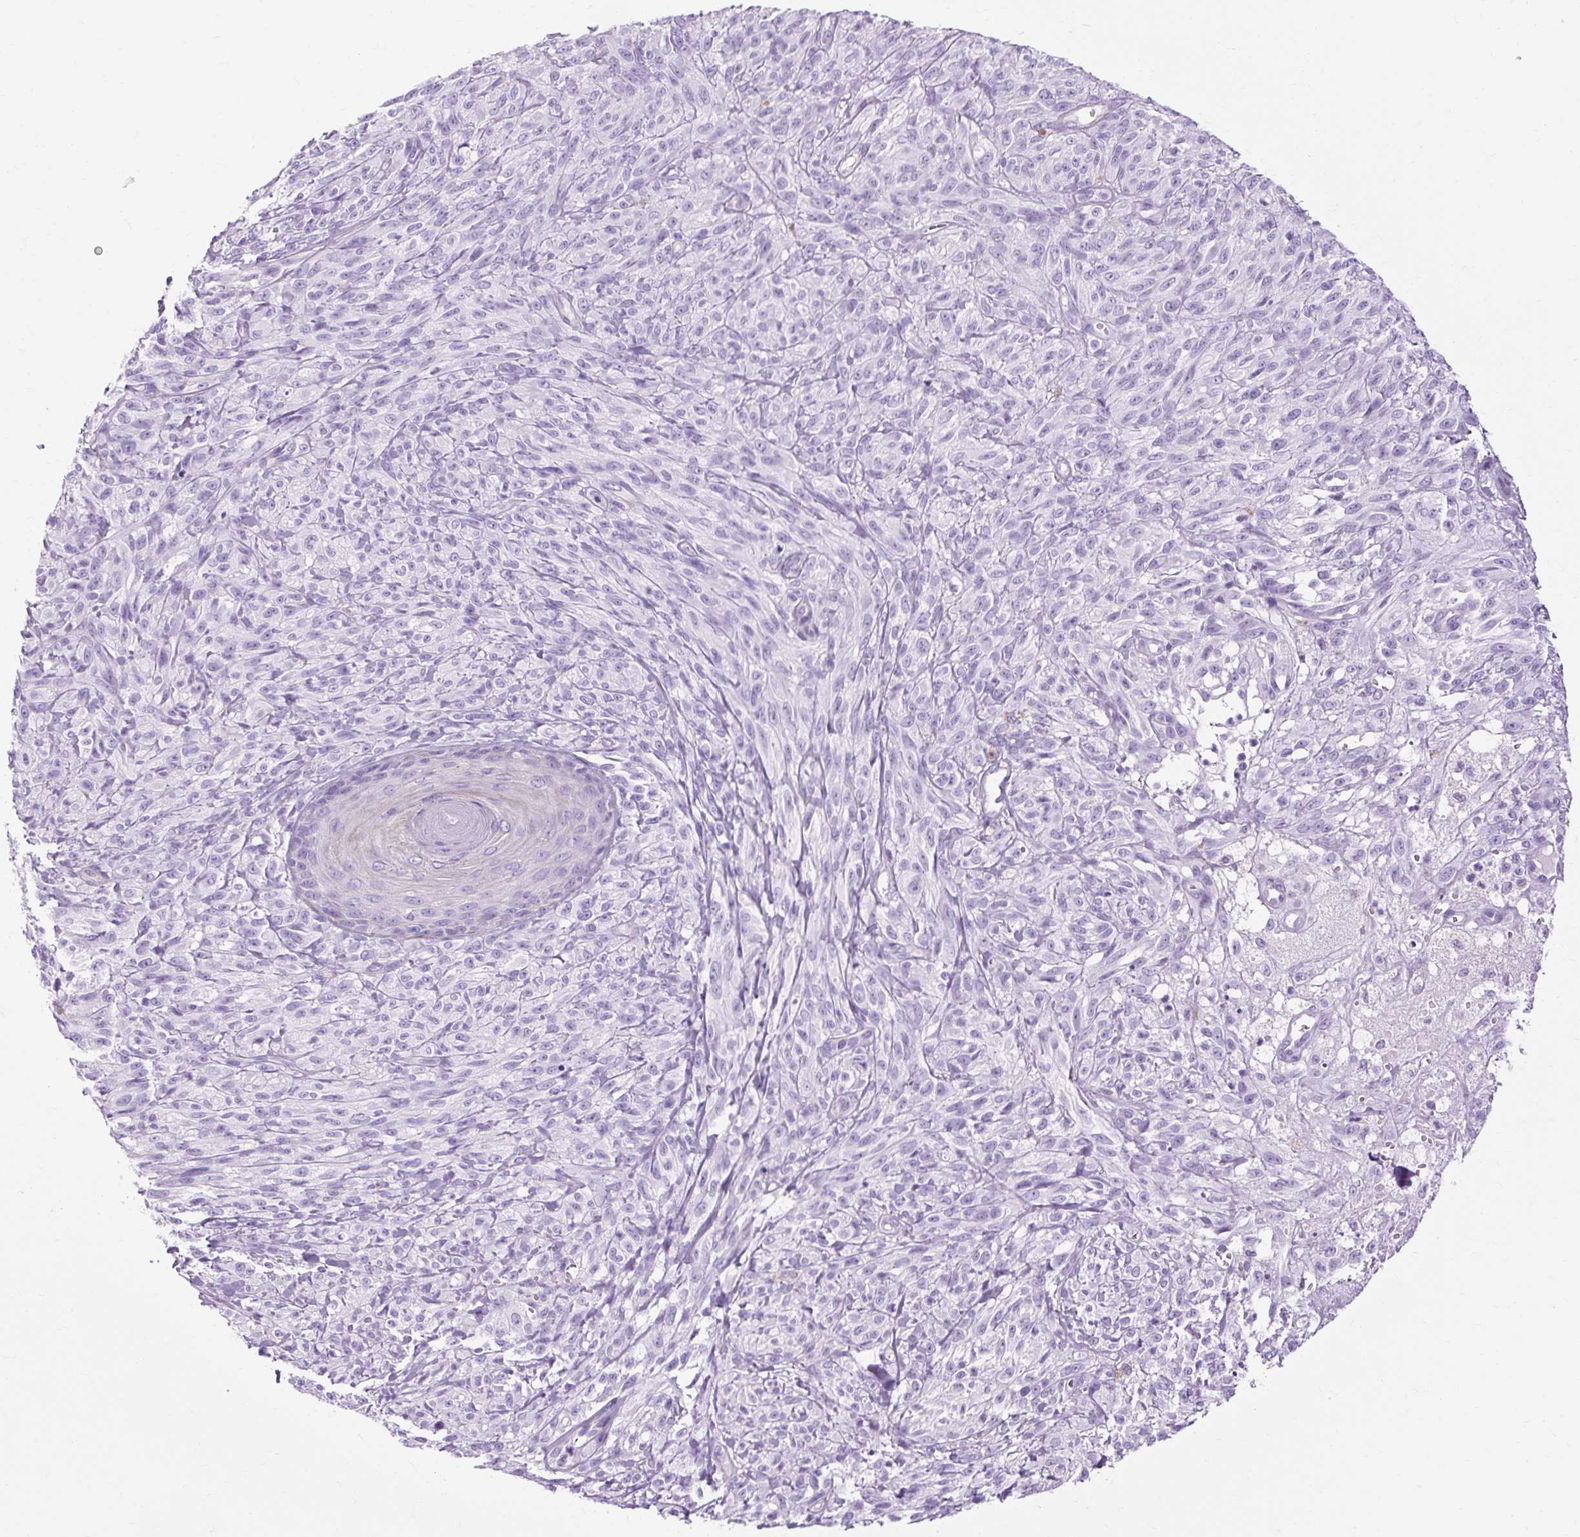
{"staining": {"intensity": "negative", "quantity": "none", "location": "none"}, "tissue": "melanoma", "cell_type": "Tumor cells", "image_type": "cancer", "snomed": [{"axis": "morphology", "description": "Malignant melanoma, NOS"}, {"axis": "topography", "description": "Skin of upper arm"}], "caption": "IHC of human melanoma shows no expression in tumor cells.", "gene": "OOEP", "patient": {"sex": "female", "age": 65}}